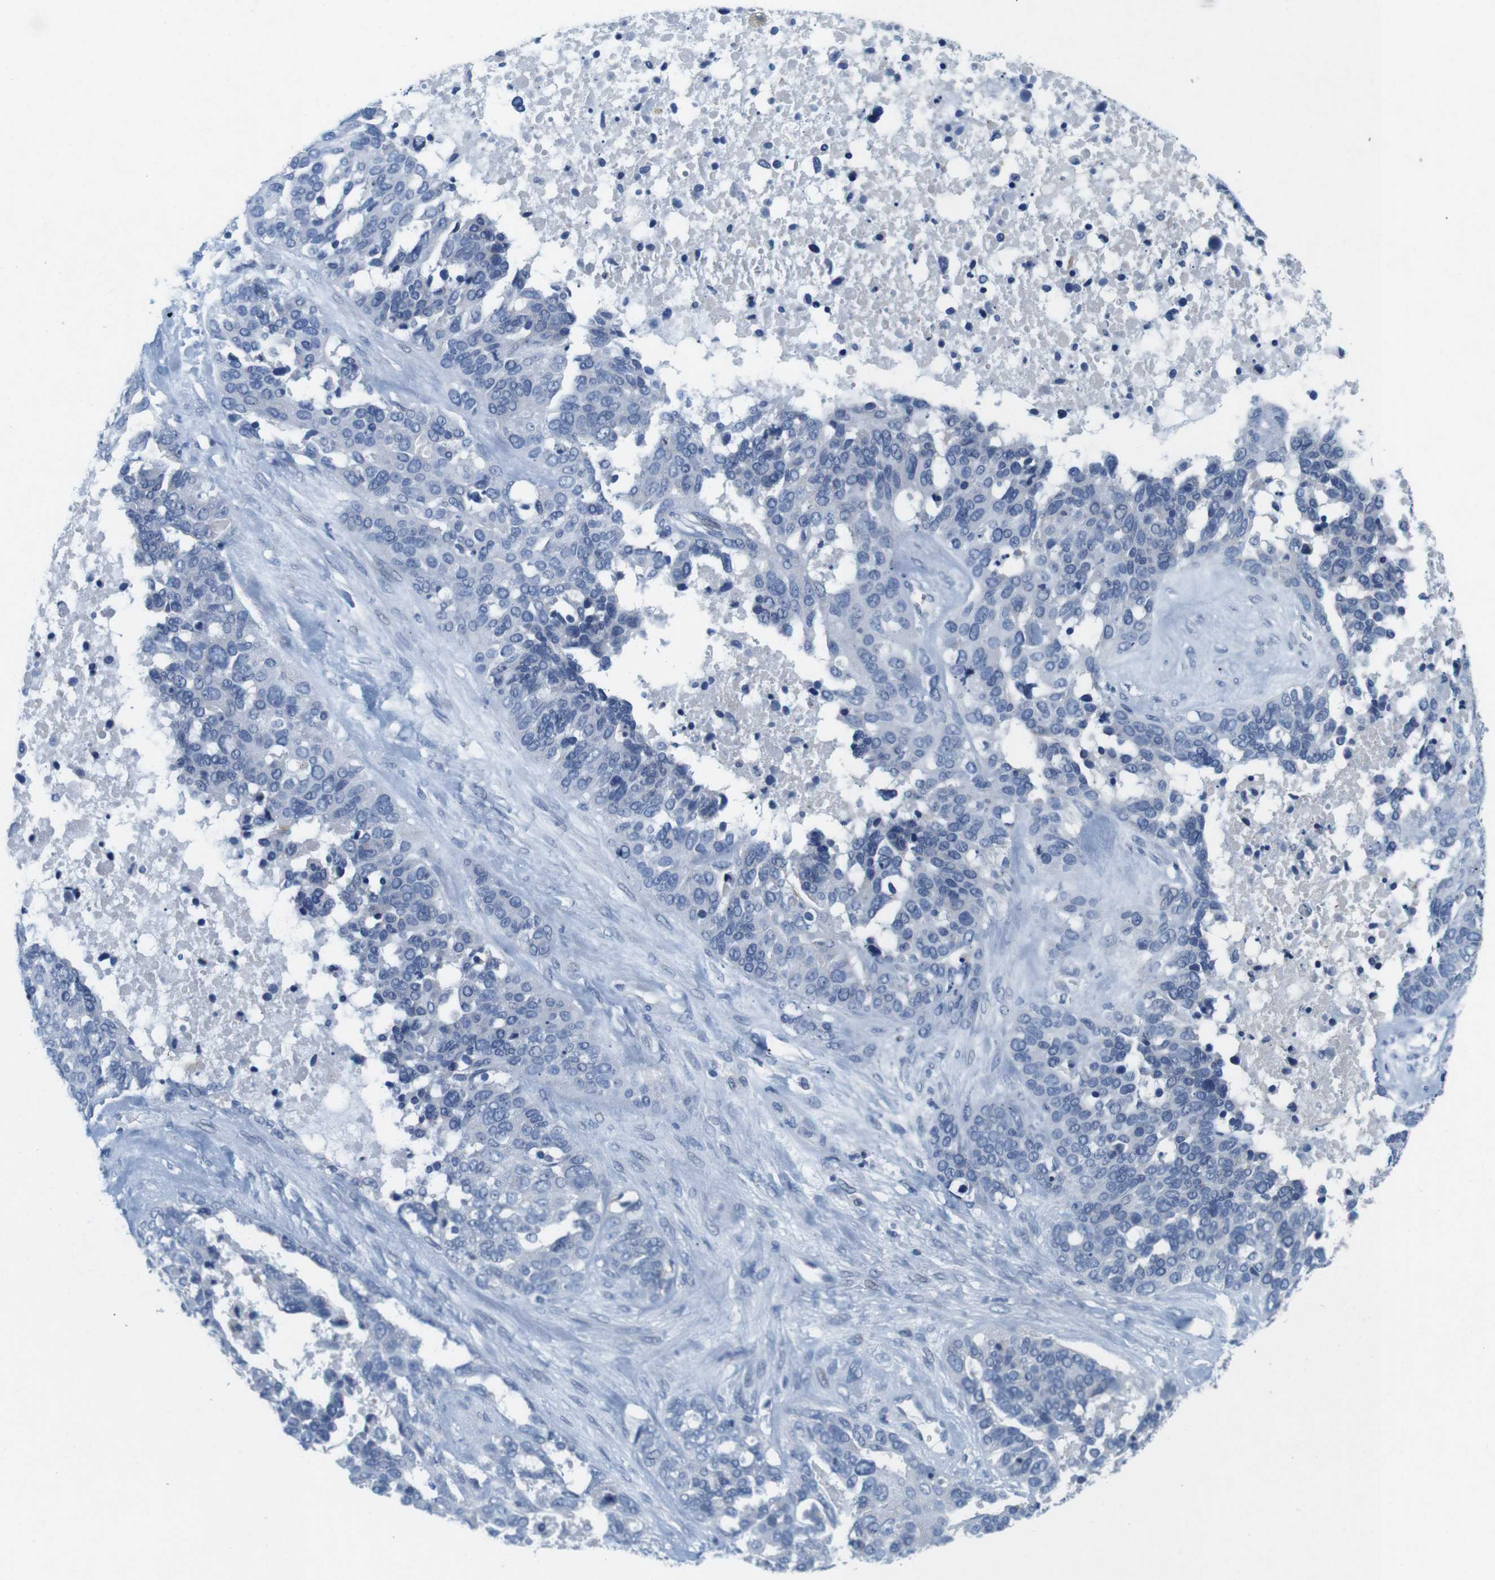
{"staining": {"intensity": "negative", "quantity": "none", "location": "none"}, "tissue": "ovarian cancer", "cell_type": "Tumor cells", "image_type": "cancer", "snomed": [{"axis": "morphology", "description": "Cystadenocarcinoma, serous, NOS"}, {"axis": "topography", "description": "Ovary"}], "caption": "Ovarian cancer (serous cystadenocarcinoma) stained for a protein using immunohistochemistry (IHC) reveals no positivity tumor cells.", "gene": "GOLGA2", "patient": {"sex": "female", "age": 44}}